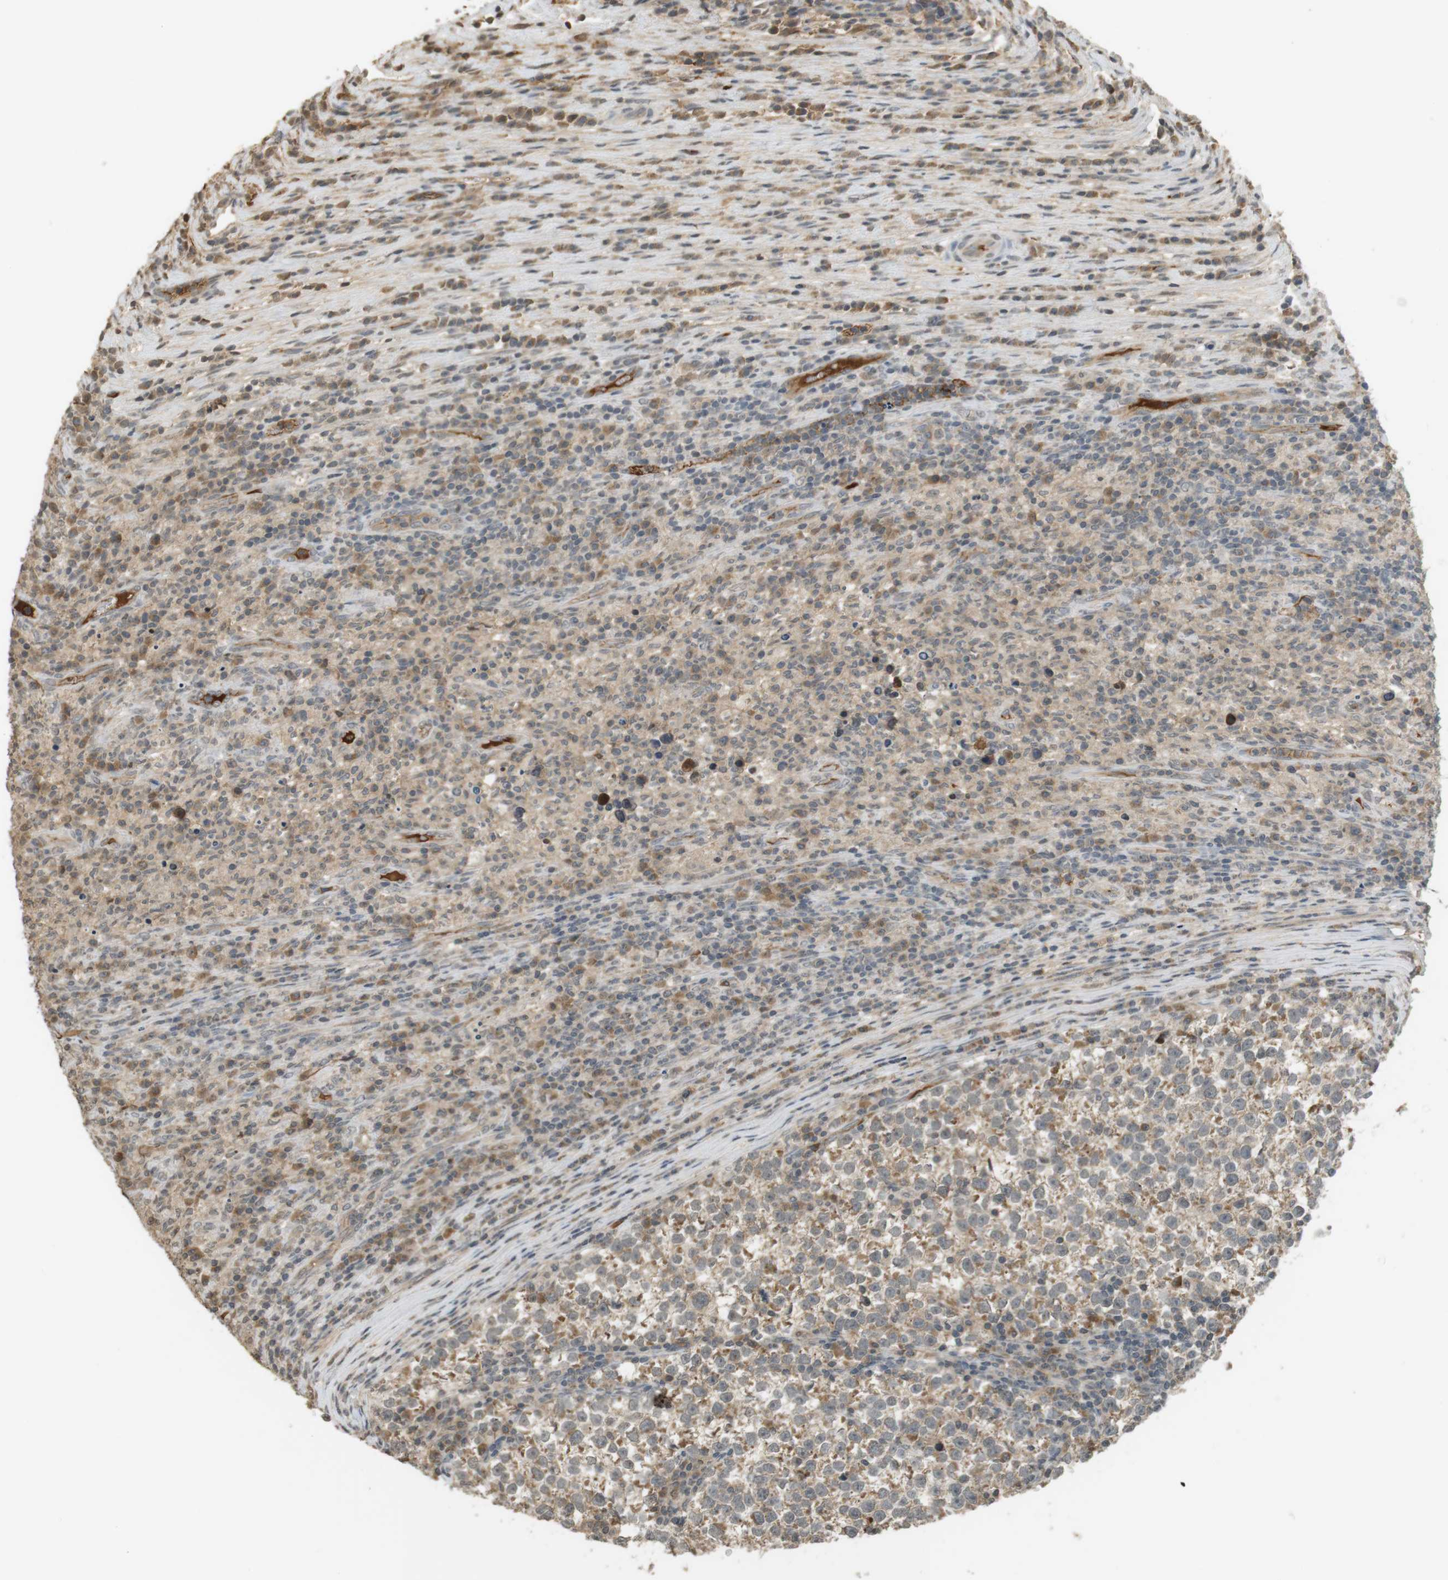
{"staining": {"intensity": "weak", "quantity": "25%-75%", "location": "cytoplasmic/membranous"}, "tissue": "testis cancer", "cell_type": "Tumor cells", "image_type": "cancer", "snomed": [{"axis": "morphology", "description": "Normal tissue, NOS"}, {"axis": "morphology", "description": "Seminoma, NOS"}, {"axis": "topography", "description": "Testis"}], "caption": "Weak cytoplasmic/membranous staining for a protein is present in about 25%-75% of tumor cells of testis seminoma using IHC.", "gene": "SRR", "patient": {"sex": "male", "age": 43}}